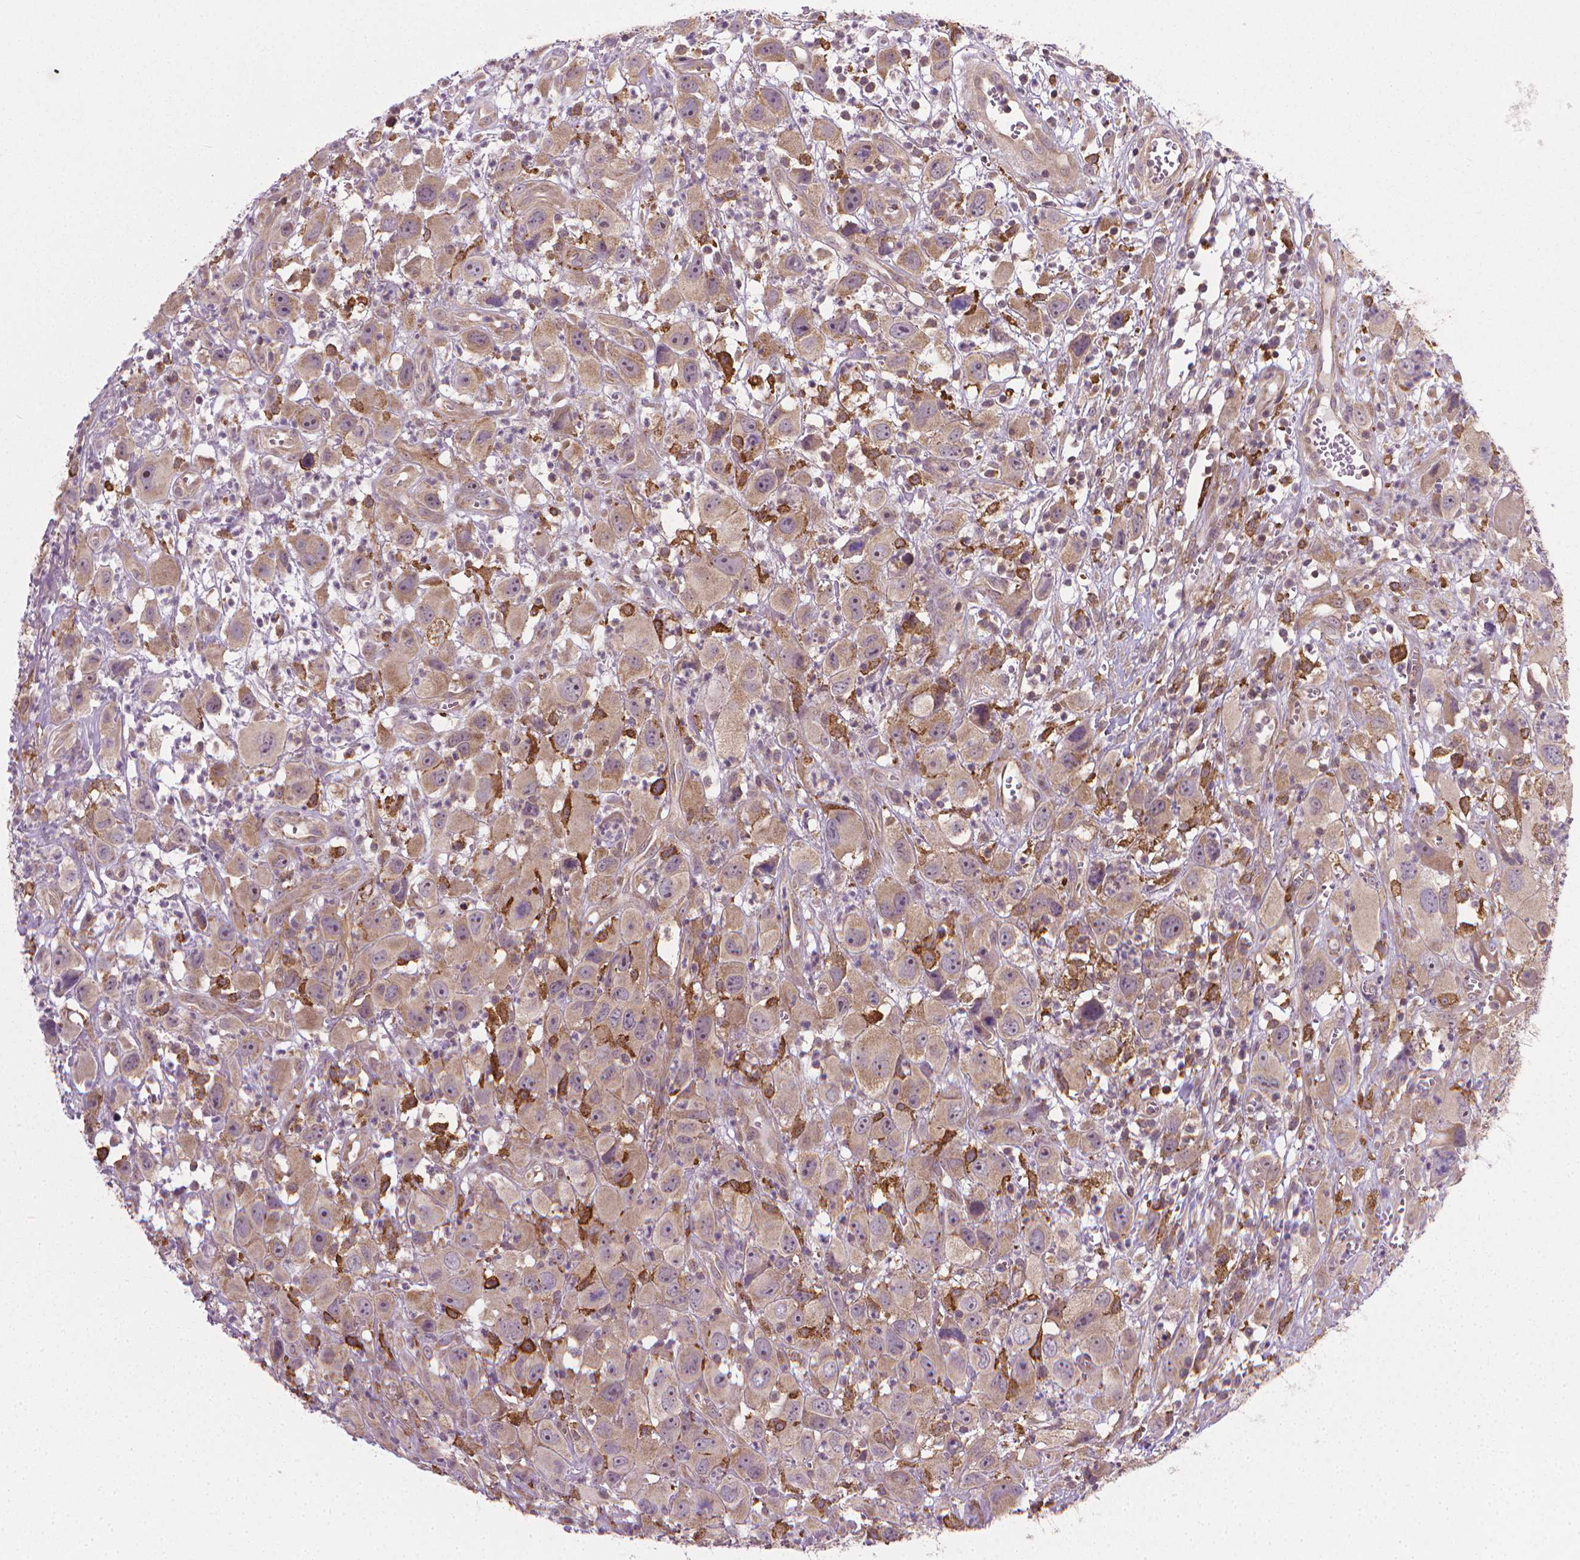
{"staining": {"intensity": "weak", "quantity": "25%-75%", "location": "cytoplasmic/membranous"}, "tissue": "head and neck cancer", "cell_type": "Tumor cells", "image_type": "cancer", "snomed": [{"axis": "morphology", "description": "Squamous cell carcinoma, NOS"}, {"axis": "morphology", "description": "Squamous cell carcinoma, metastatic, NOS"}, {"axis": "topography", "description": "Oral tissue"}, {"axis": "topography", "description": "Head-Neck"}], "caption": "Immunohistochemistry (IHC) (DAB) staining of head and neck cancer exhibits weak cytoplasmic/membranous protein staining in about 25%-75% of tumor cells.", "gene": "PRAG1", "patient": {"sex": "female", "age": 85}}